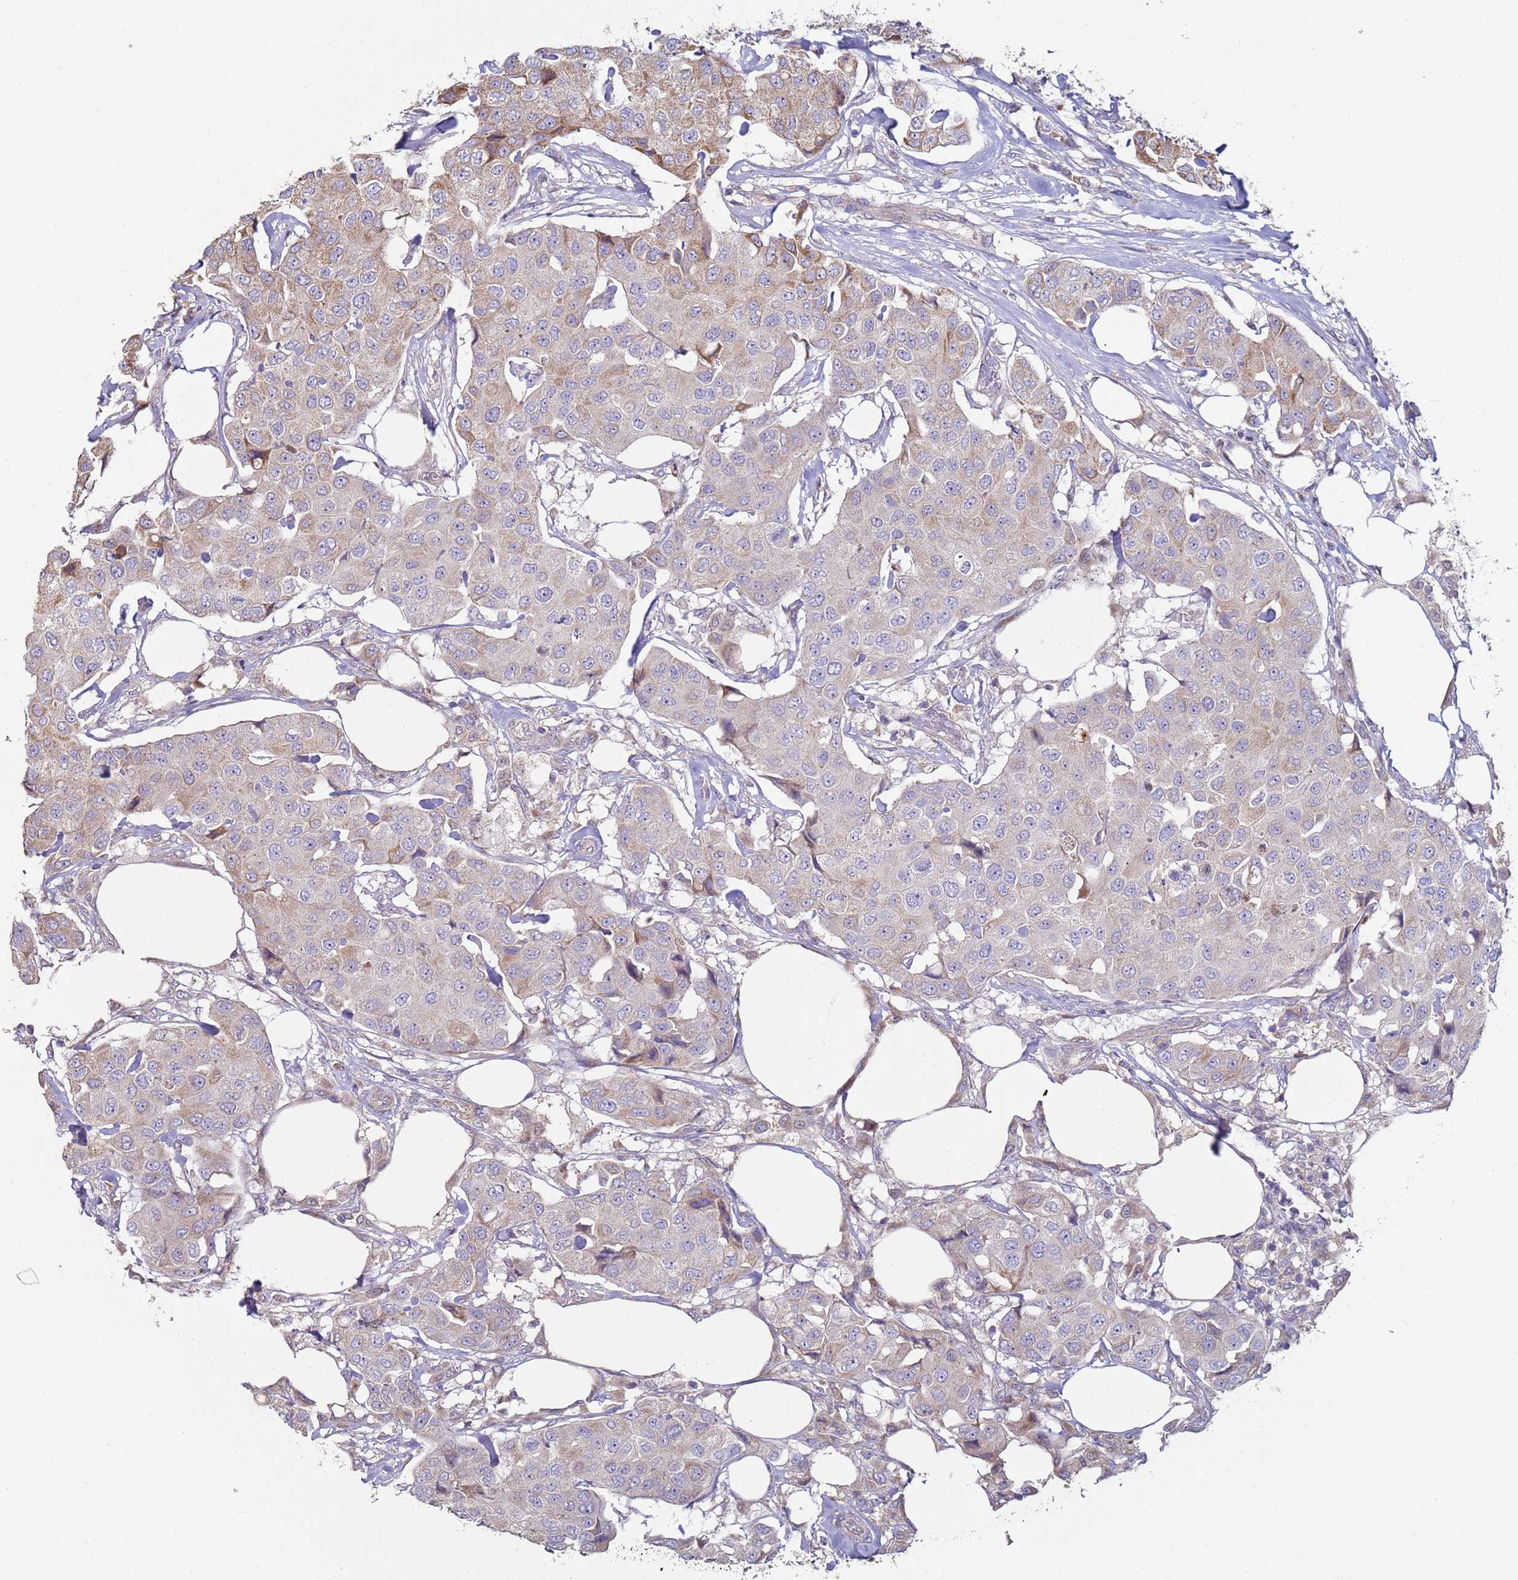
{"staining": {"intensity": "weak", "quantity": "25%-75%", "location": "cytoplasmic/membranous"}, "tissue": "breast cancer", "cell_type": "Tumor cells", "image_type": "cancer", "snomed": [{"axis": "morphology", "description": "Duct carcinoma"}, {"axis": "topography", "description": "Breast"}], "caption": "This is a micrograph of IHC staining of breast infiltrating ductal carcinoma, which shows weak staining in the cytoplasmic/membranous of tumor cells.", "gene": "DIP2B", "patient": {"sex": "female", "age": 80}}